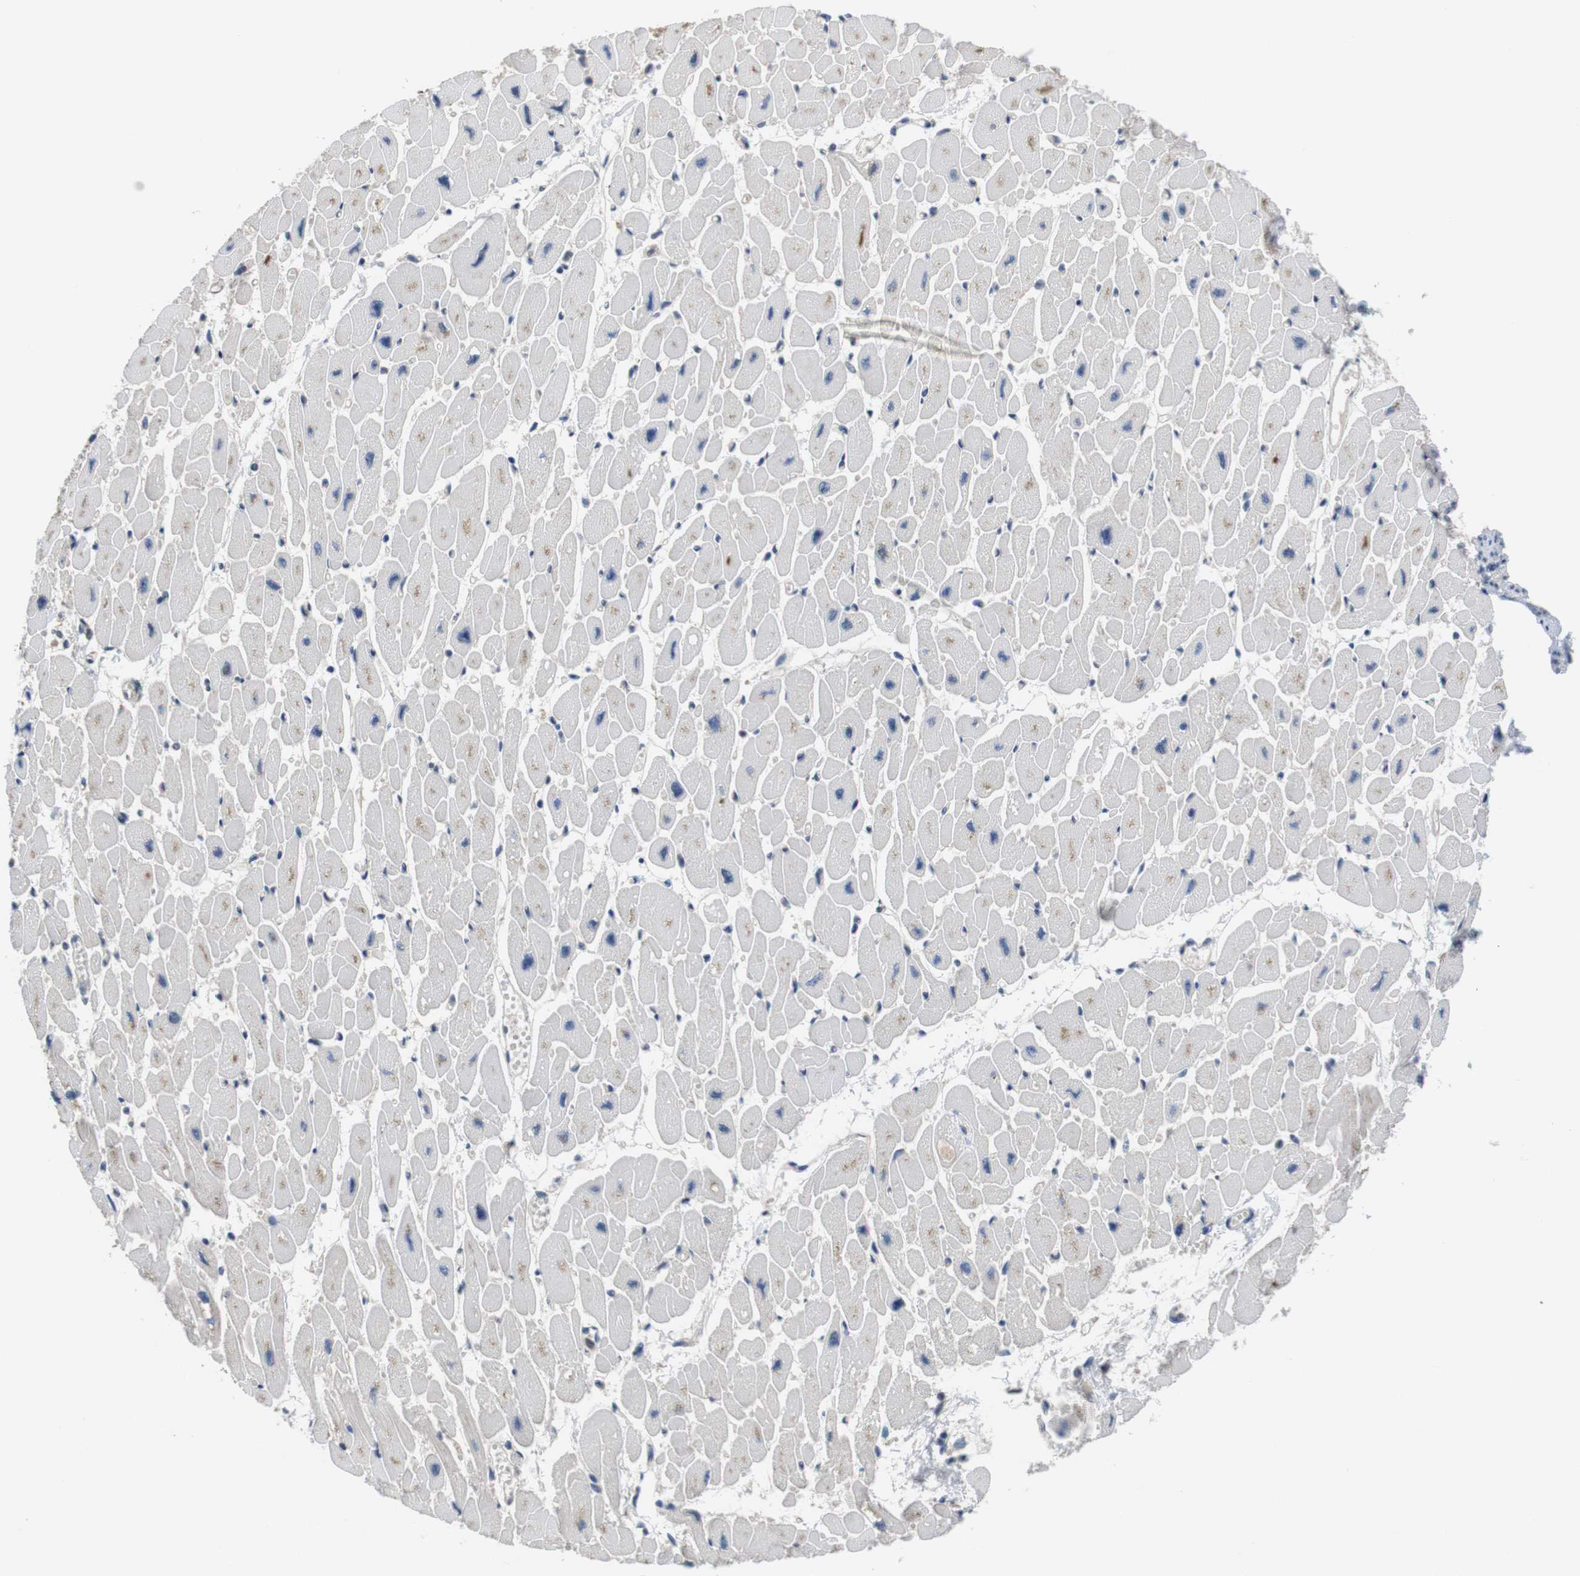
{"staining": {"intensity": "negative", "quantity": "none", "location": "none"}, "tissue": "heart muscle", "cell_type": "Cardiomyocytes", "image_type": "normal", "snomed": [{"axis": "morphology", "description": "Normal tissue, NOS"}, {"axis": "topography", "description": "Heart"}], "caption": "DAB (3,3'-diaminobenzidine) immunohistochemical staining of benign human heart muscle exhibits no significant positivity in cardiomyocytes.", "gene": "FADD", "patient": {"sex": "female", "age": 54}}